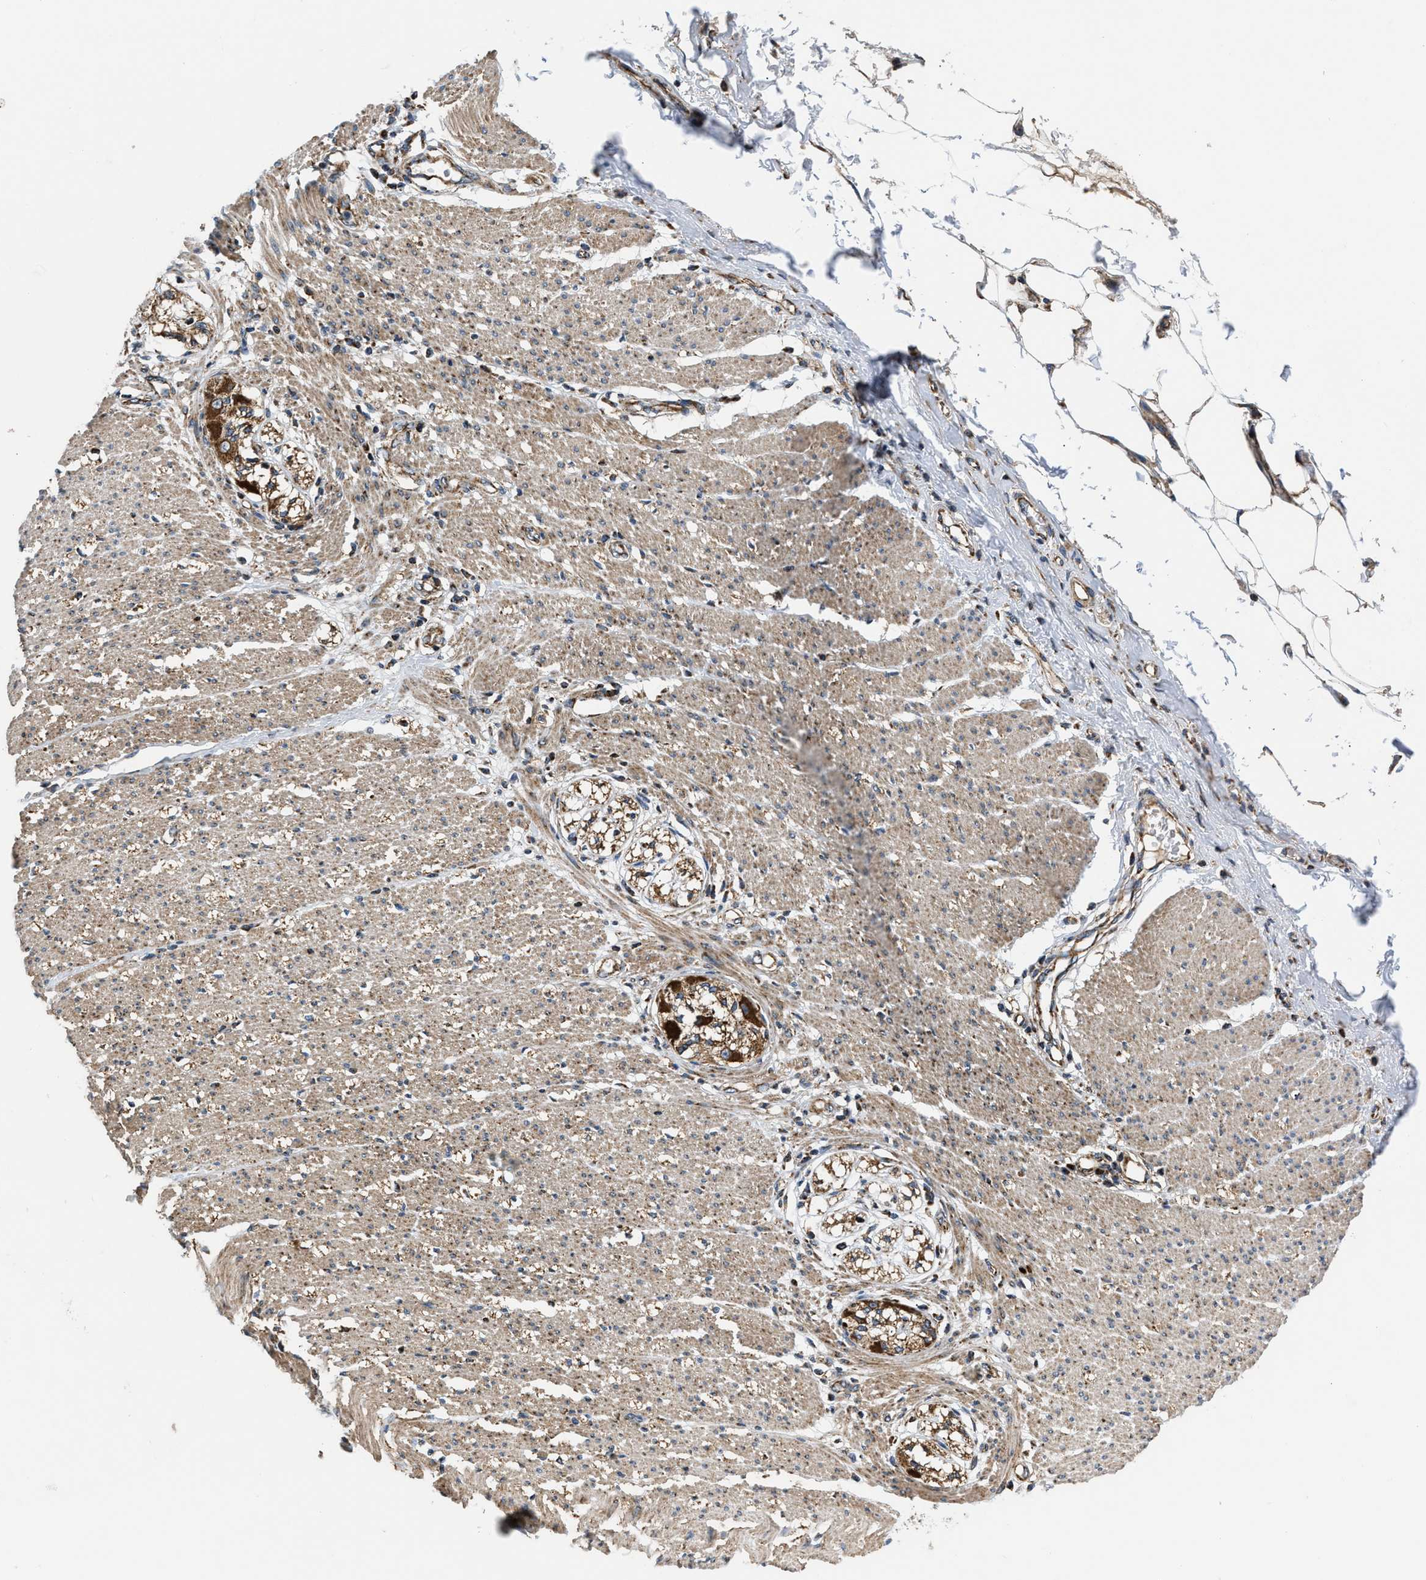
{"staining": {"intensity": "moderate", "quantity": ">75%", "location": "cytoplasmic/membranous"}, "tissue": "smooth muscle", "cell_type": "Smooth muscle cells", "image_type": "normal", "snomed": [{"axis": "morphology", "description": "Normal tissue, NOS"}, {"axis": "morphology", "description": "Adenocarcinoma, NOS"}, {"axis": "topography", "description": "Colon"}, {"axis": "topography", "description": "Peripheral nerve tissue"}], "caption": "Brown immunohistochemical staining in unremarkable human smooth muscle reveals moderate cytoplasmic/membranous staining in about >75% of smooth muscle cells. Nuclei are stained in blue.", "gene": "OPTN", "patient": {"sex": "male", "age": 14}}